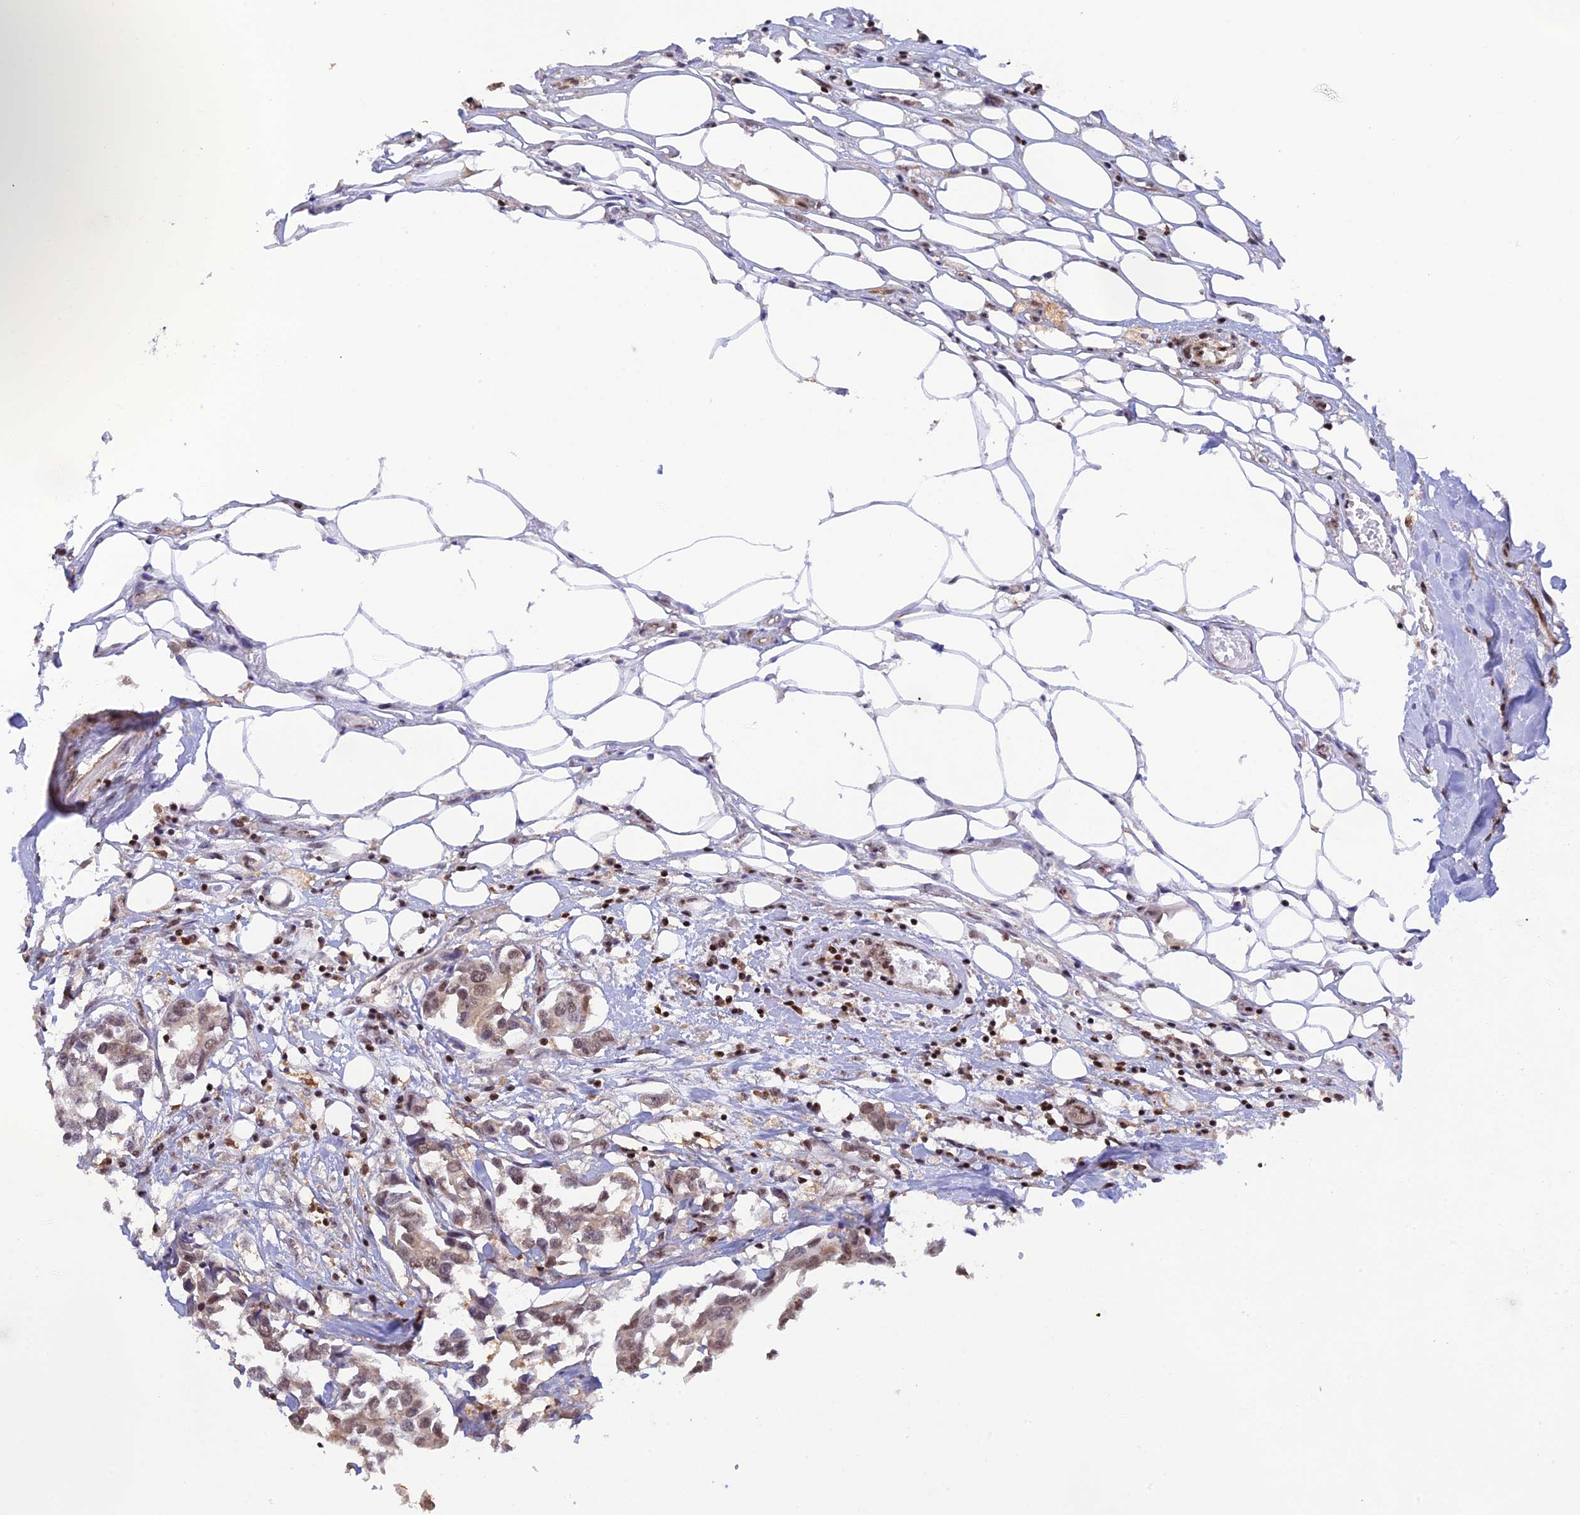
{"staining": {"intensity": "moderate", "quantity": ">75%", "location": "cytoplasmic/membranous,nuclear"}, "tissue": "breast cancer", "cell_type": "Tumor cells", "image_type": "cancer", "snomed": [{"axis": "morphology", "description": "Duct carcinoma"}, {"axis": "topography", "description": "Breast"}], "caption": "This is a photomicrograph of IHC staining of breast invasive ductal carcinoma, which shows moderate positivity in the cytoplasmic/membranous and nuclear of tumor cells.", "gene": "THAP11", "patient": {"sex": "female", "age": 83}}